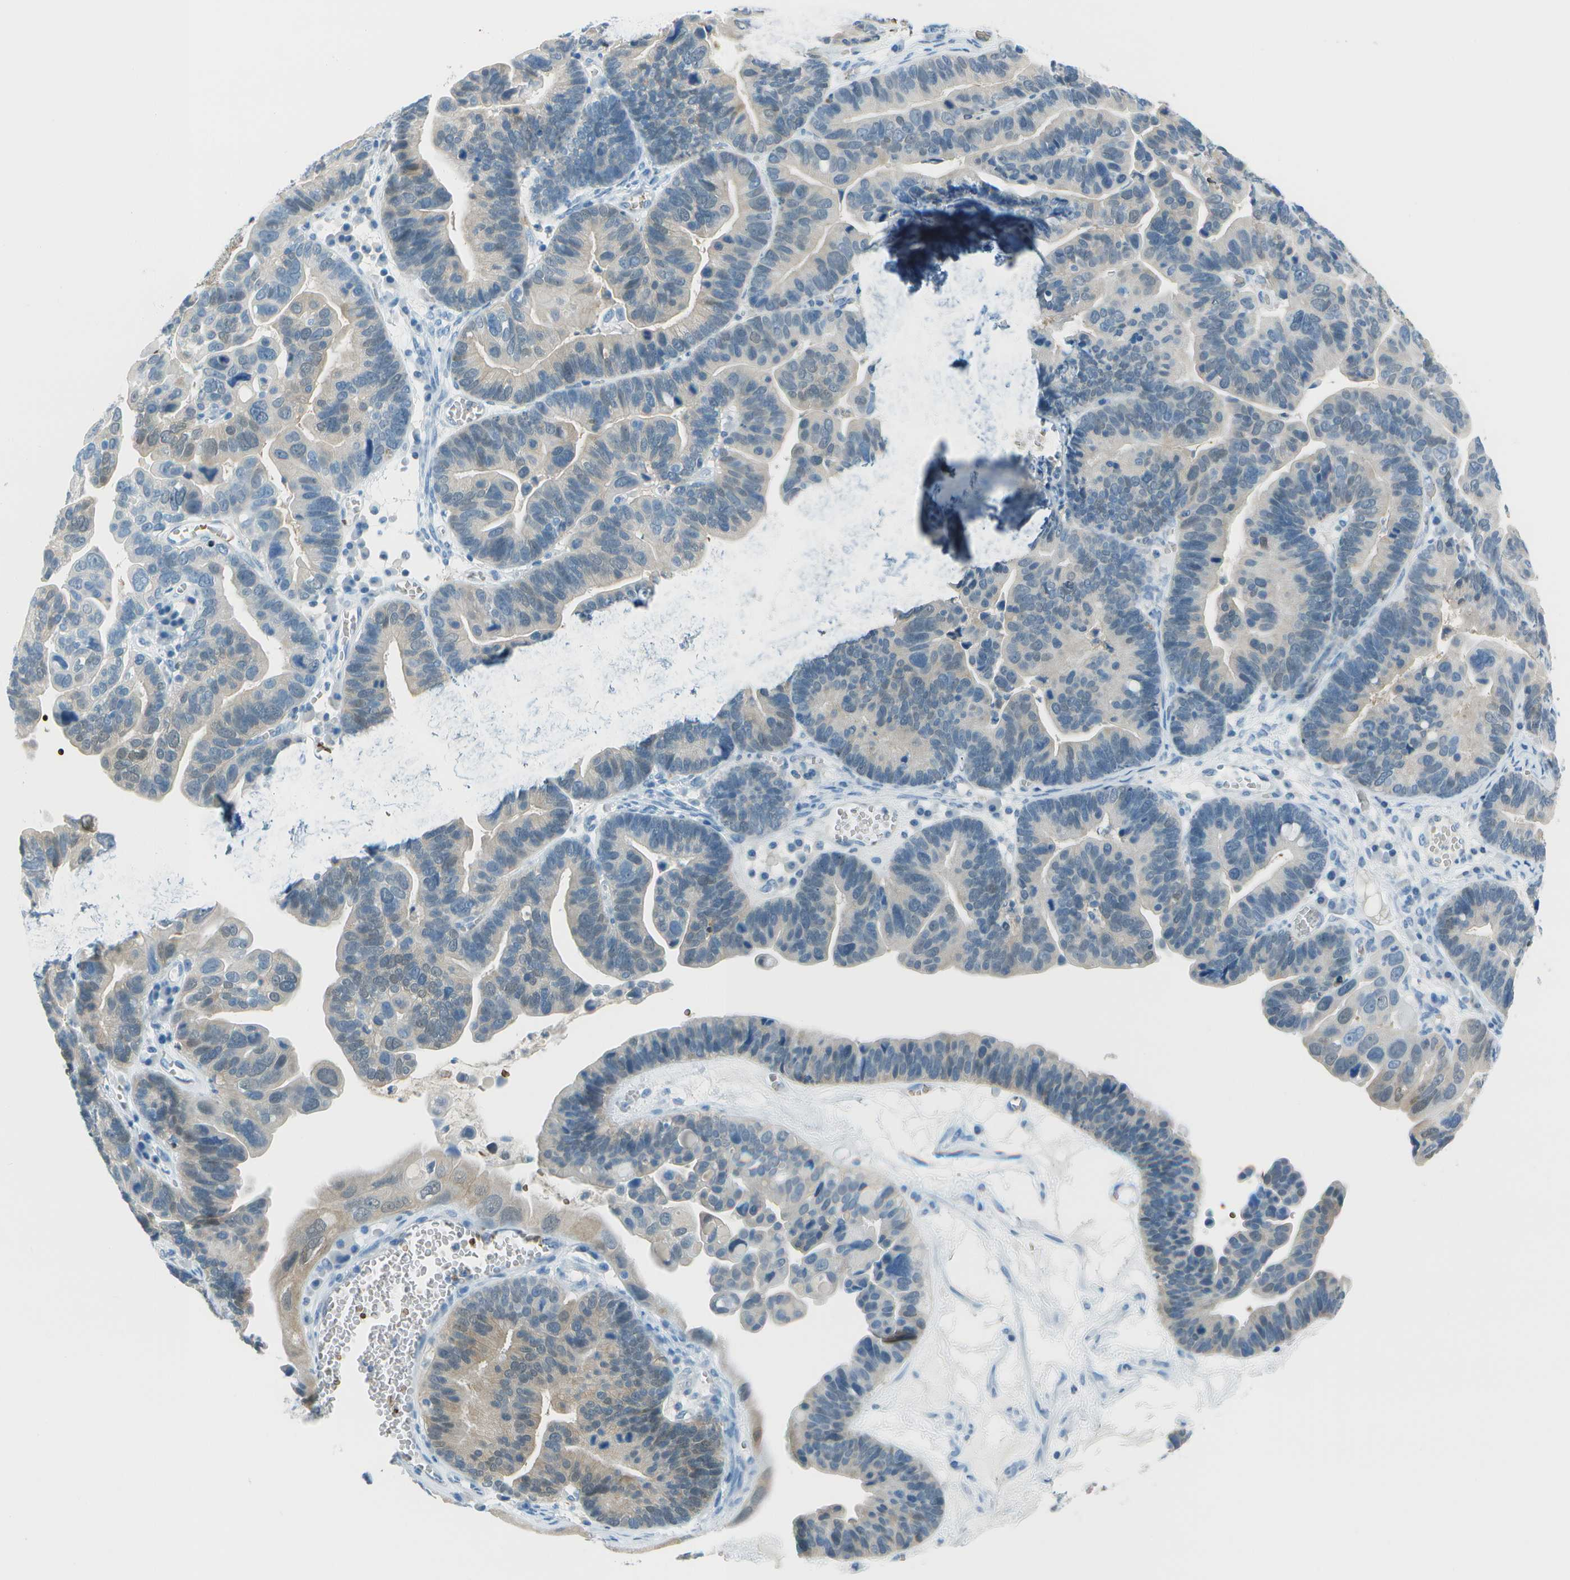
{"staining": {"intensity": "weak", "quantity": "<25%", "location": "cytoplasmic/membranous,nuclear"}, "tissue": "ovarian cancer", "cell_type": "Tumor cells", "image_type": "cancer", "snomed": [{"axis": "morphology", "description": "Cystadenocarcinoma, serous, NOS"}, {"axis": "topography", "description": "Ovary"}], "caption": "Micrograph shows no protein staining in tumor cells of ovarian cancer (serous cystadenocarcinoma) tissue.", "gene": "ASL", "patient": {"sex": "female", "age": 56}}